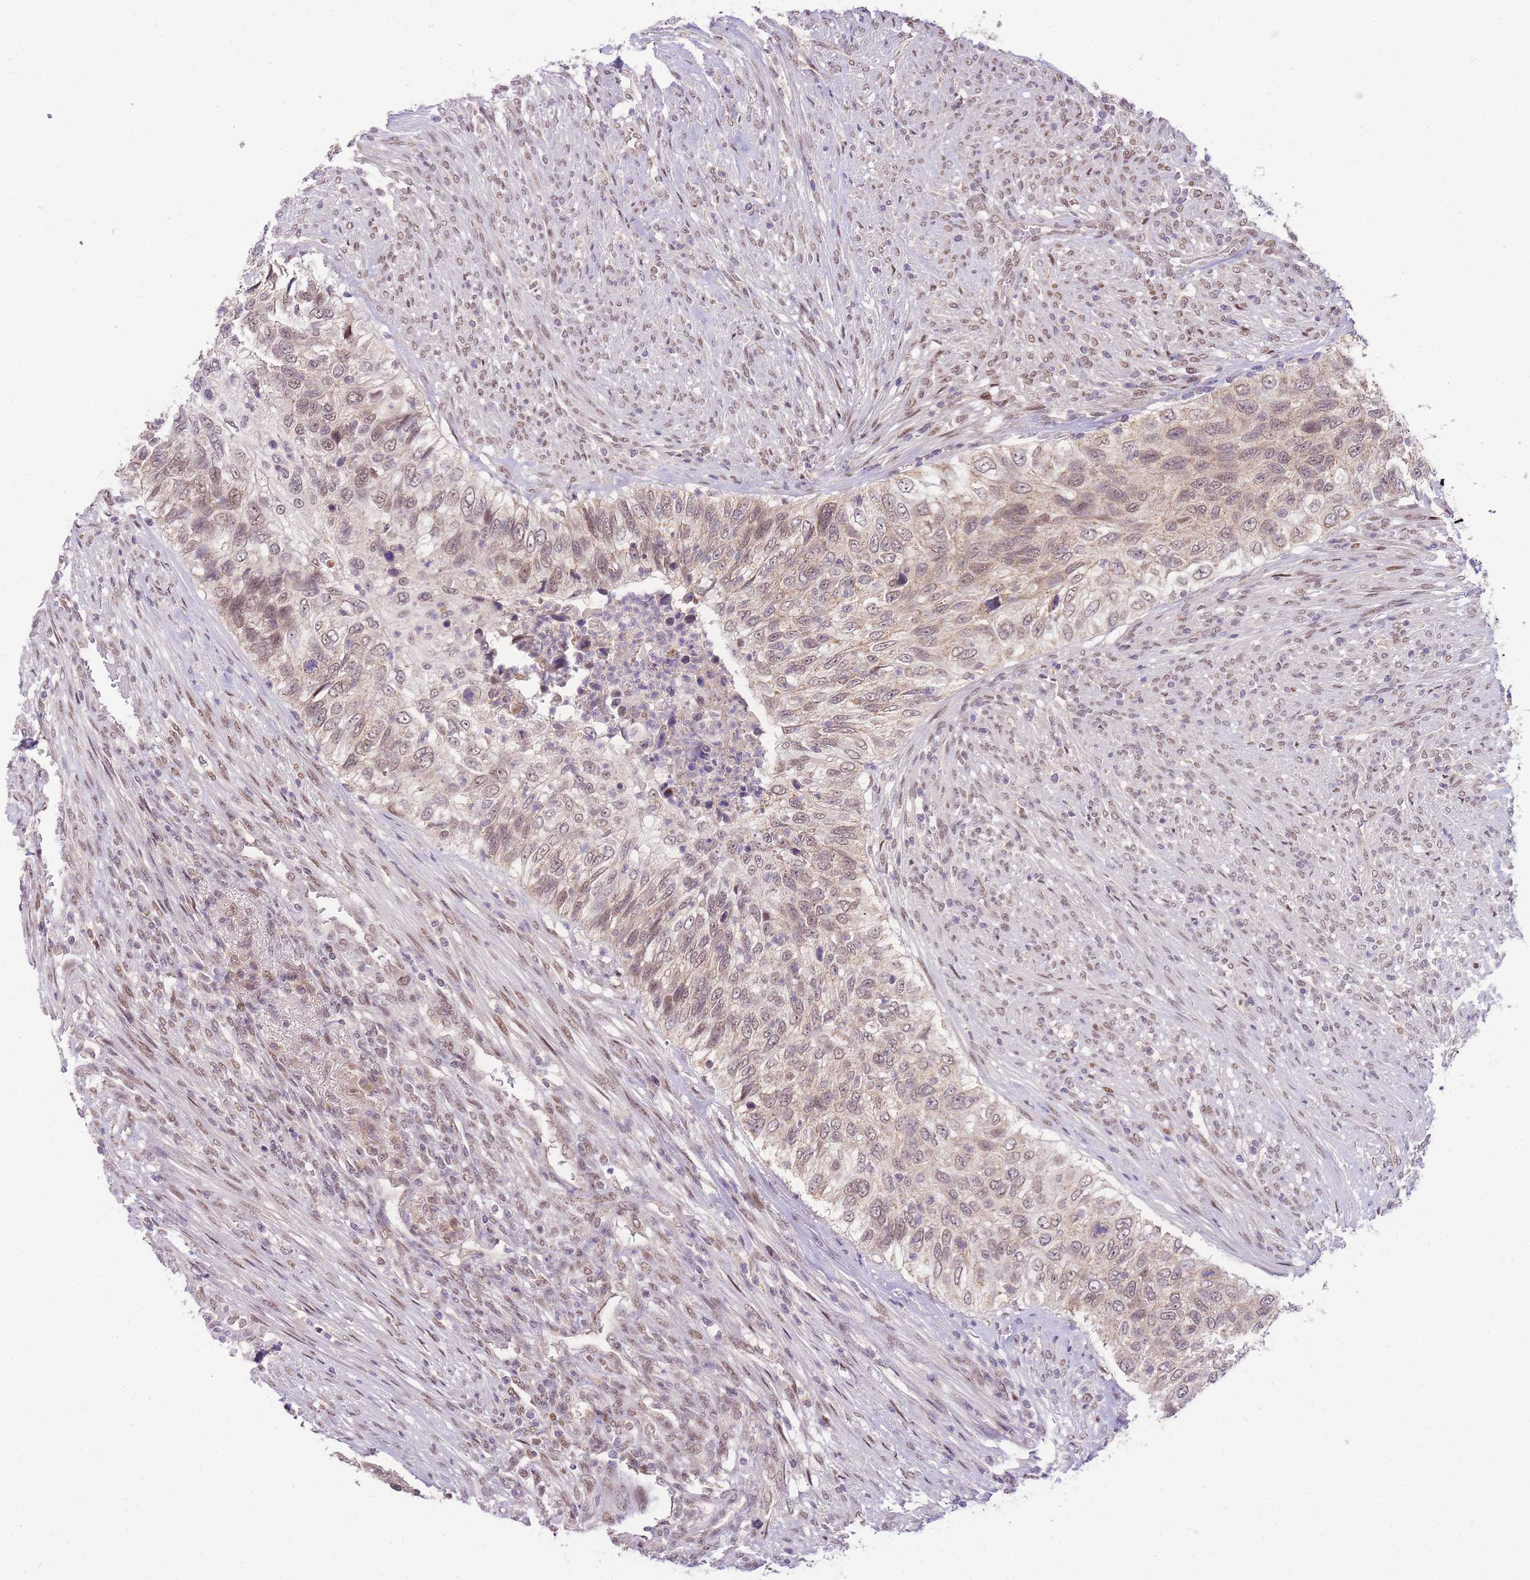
{"staining": {"intensity": "weak", "quantity": "25%-75%", "location": "cytoplasmic/membranous,nuclear"}, "tissue": "urothelial cancer", "cell_type": "Tumor cells", "image_type": "cancer", "snomed": [{"axis": "morphology", "description": "Urothelial carcinoma, High grade"}, {"axis": "topography", "description": "Urinary bladder"}], "caption": "High-grade urothelial carcinoma stained for a protein (brown) shows weak cytoplasmic/membranous and nuclear positive positivity in about 25%-75% of tumor cells.", "gene": "PUS10", "patient": {"sex": "female", "age": 60}}